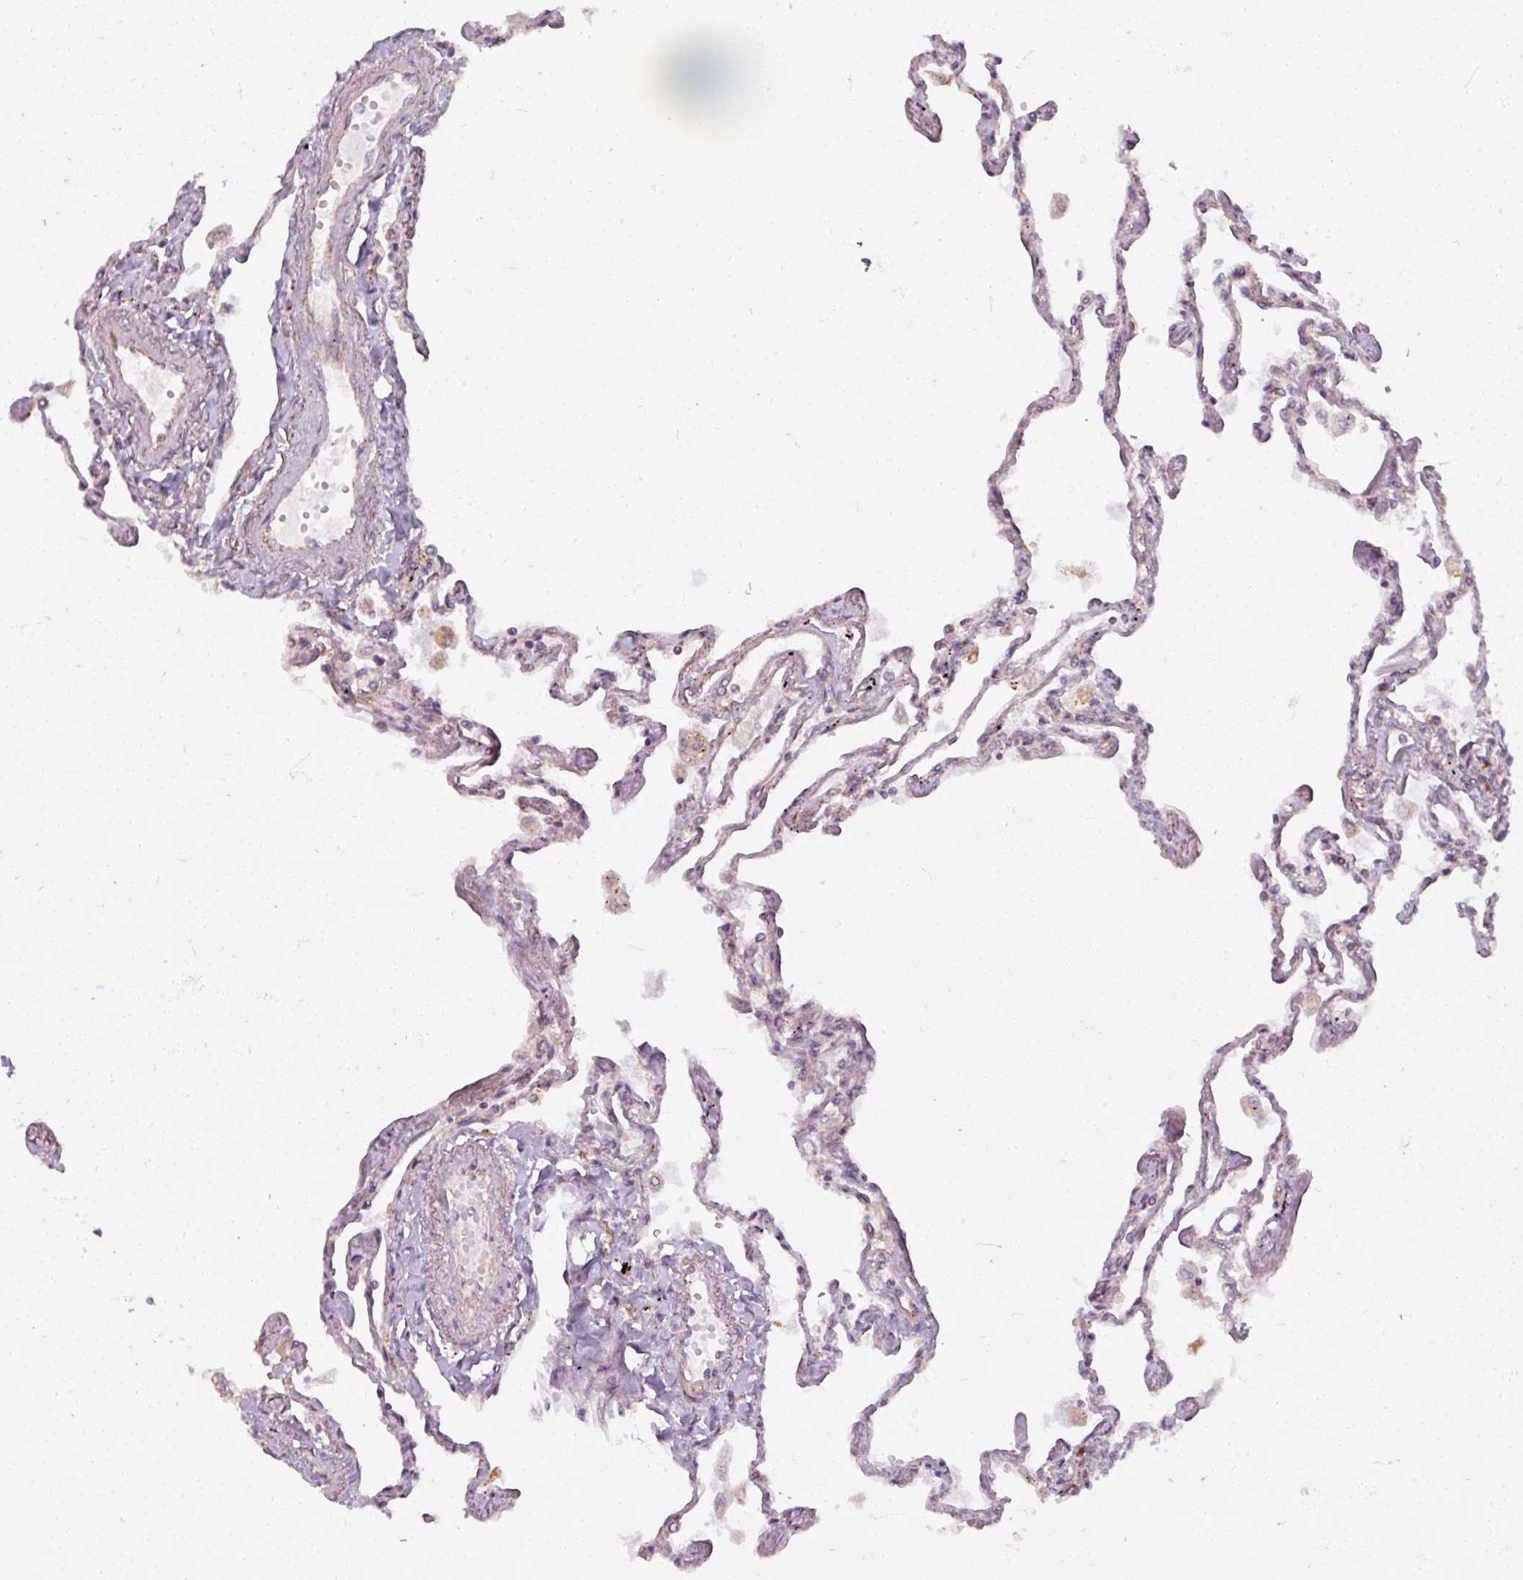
{"staining": {"intensity": "weak", "quantity": "25%-75%", "location": "cytoplasmic/membranous"}, "tissue": "lung", "cell_type": "Alveolar cells", "image_type": "normal", "snomed": [{"axis": "morphology", "description": "Normal tissue, NOS"}, {"axis": "topography", "description": "Lung"}], "caption": "The micrograph exhibits staining of unremarkable lung, revealing weak cytoplasmic/membranous protein expression (brown color) within alveolar cells. (IHC, brightfield microscopy, high magnification).", "gene": "MAGT1", "patient": {"sex": "female", "age": 67}}